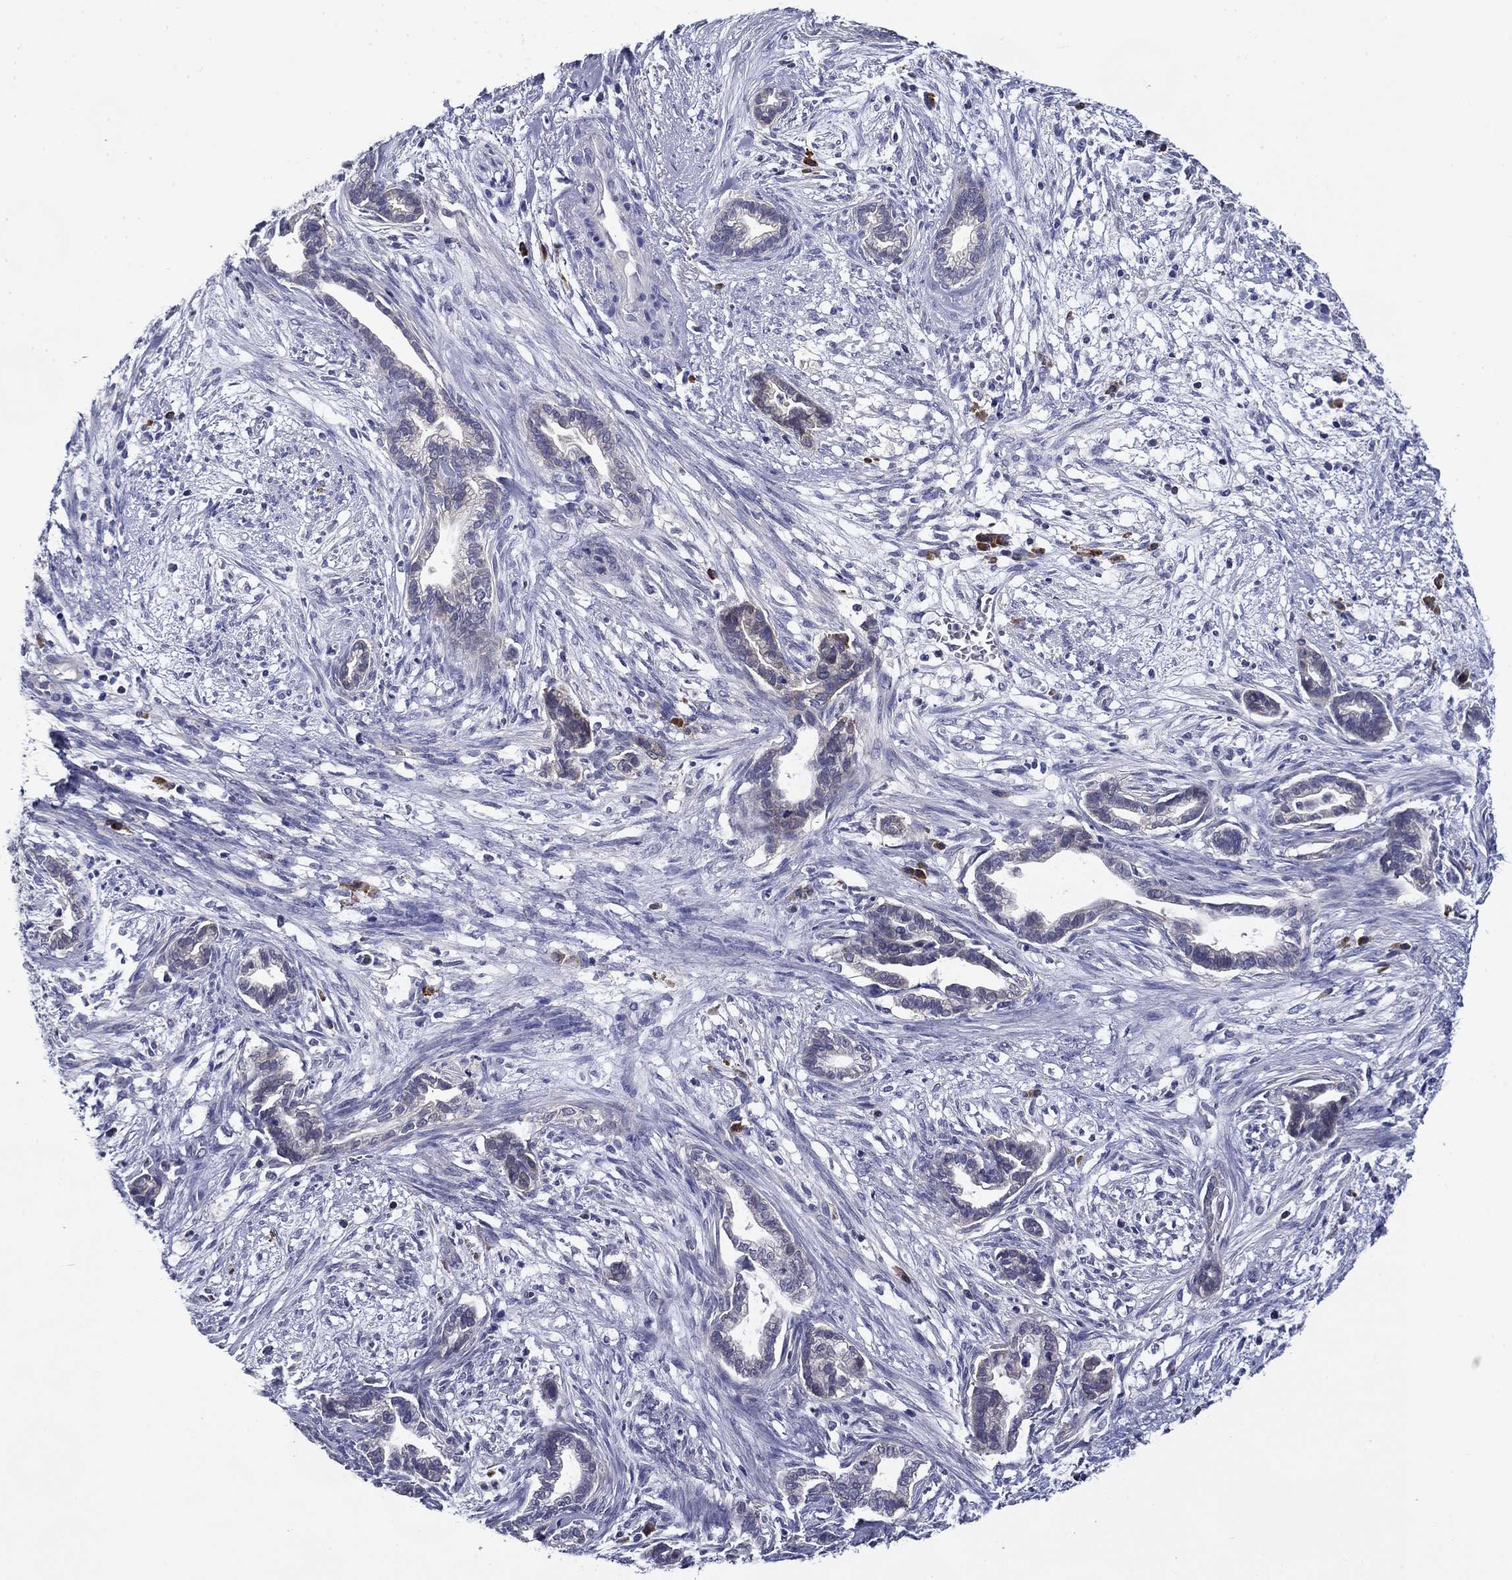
{"staining": {"intensity": "negative", "quantity": "none", "location": "none"}, "tissue": "cervical cancer", "cell_type": "Tumor cells", "image_type": "cancer", "snomed": [{"axis": "morphology", "description": "Adenocarcinoma, NOS"}, {"axis": "topography", "description": "Cervix"}], "caption": "Human adenocarcinoma (cervical) stained for a protein using IHC demonstrates no positivity in tumor cells.", "gene": "POU2F2", "patient": {"sex": "female", "age": 62}}